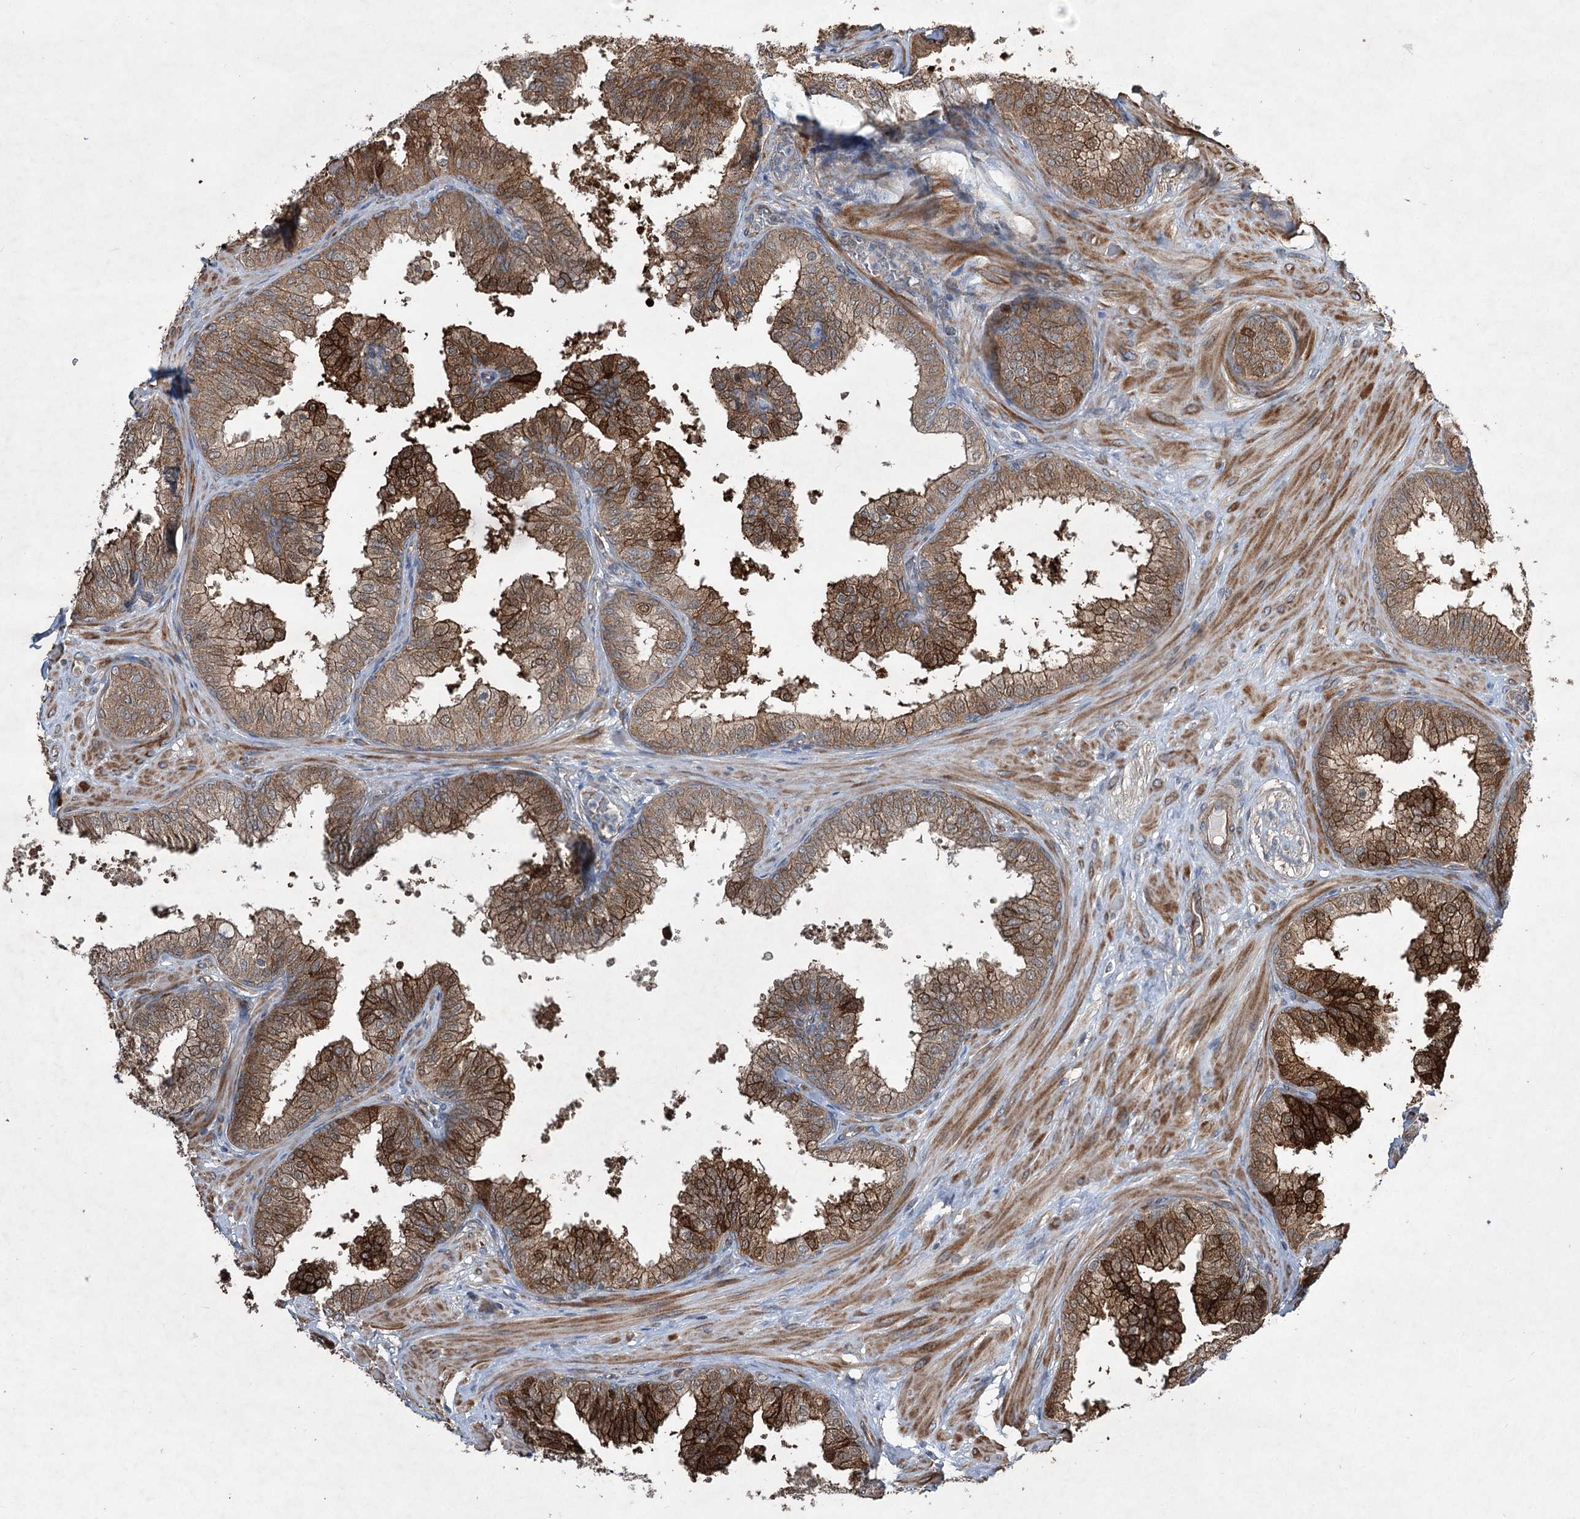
{"staining": {"intensity": "strong", "quantity": ">75%", "location": "cytoplasmic/membranous"}, "tissue": "prostate", "cell_type": "Glandular cells", "image_type": "normal", "snomed": [{"axis": "morphology", "description": "Normal tissue, NOS"}, {"axis": "topography", "description": "Prostate"}], "caption": "Protein analysis of normal prostate shows strong cytoplasmic/membranous expression in approximately >75% of glandular cells.", "gene": "SERINC5", "patient": {"sex": "male", "age": 60}}